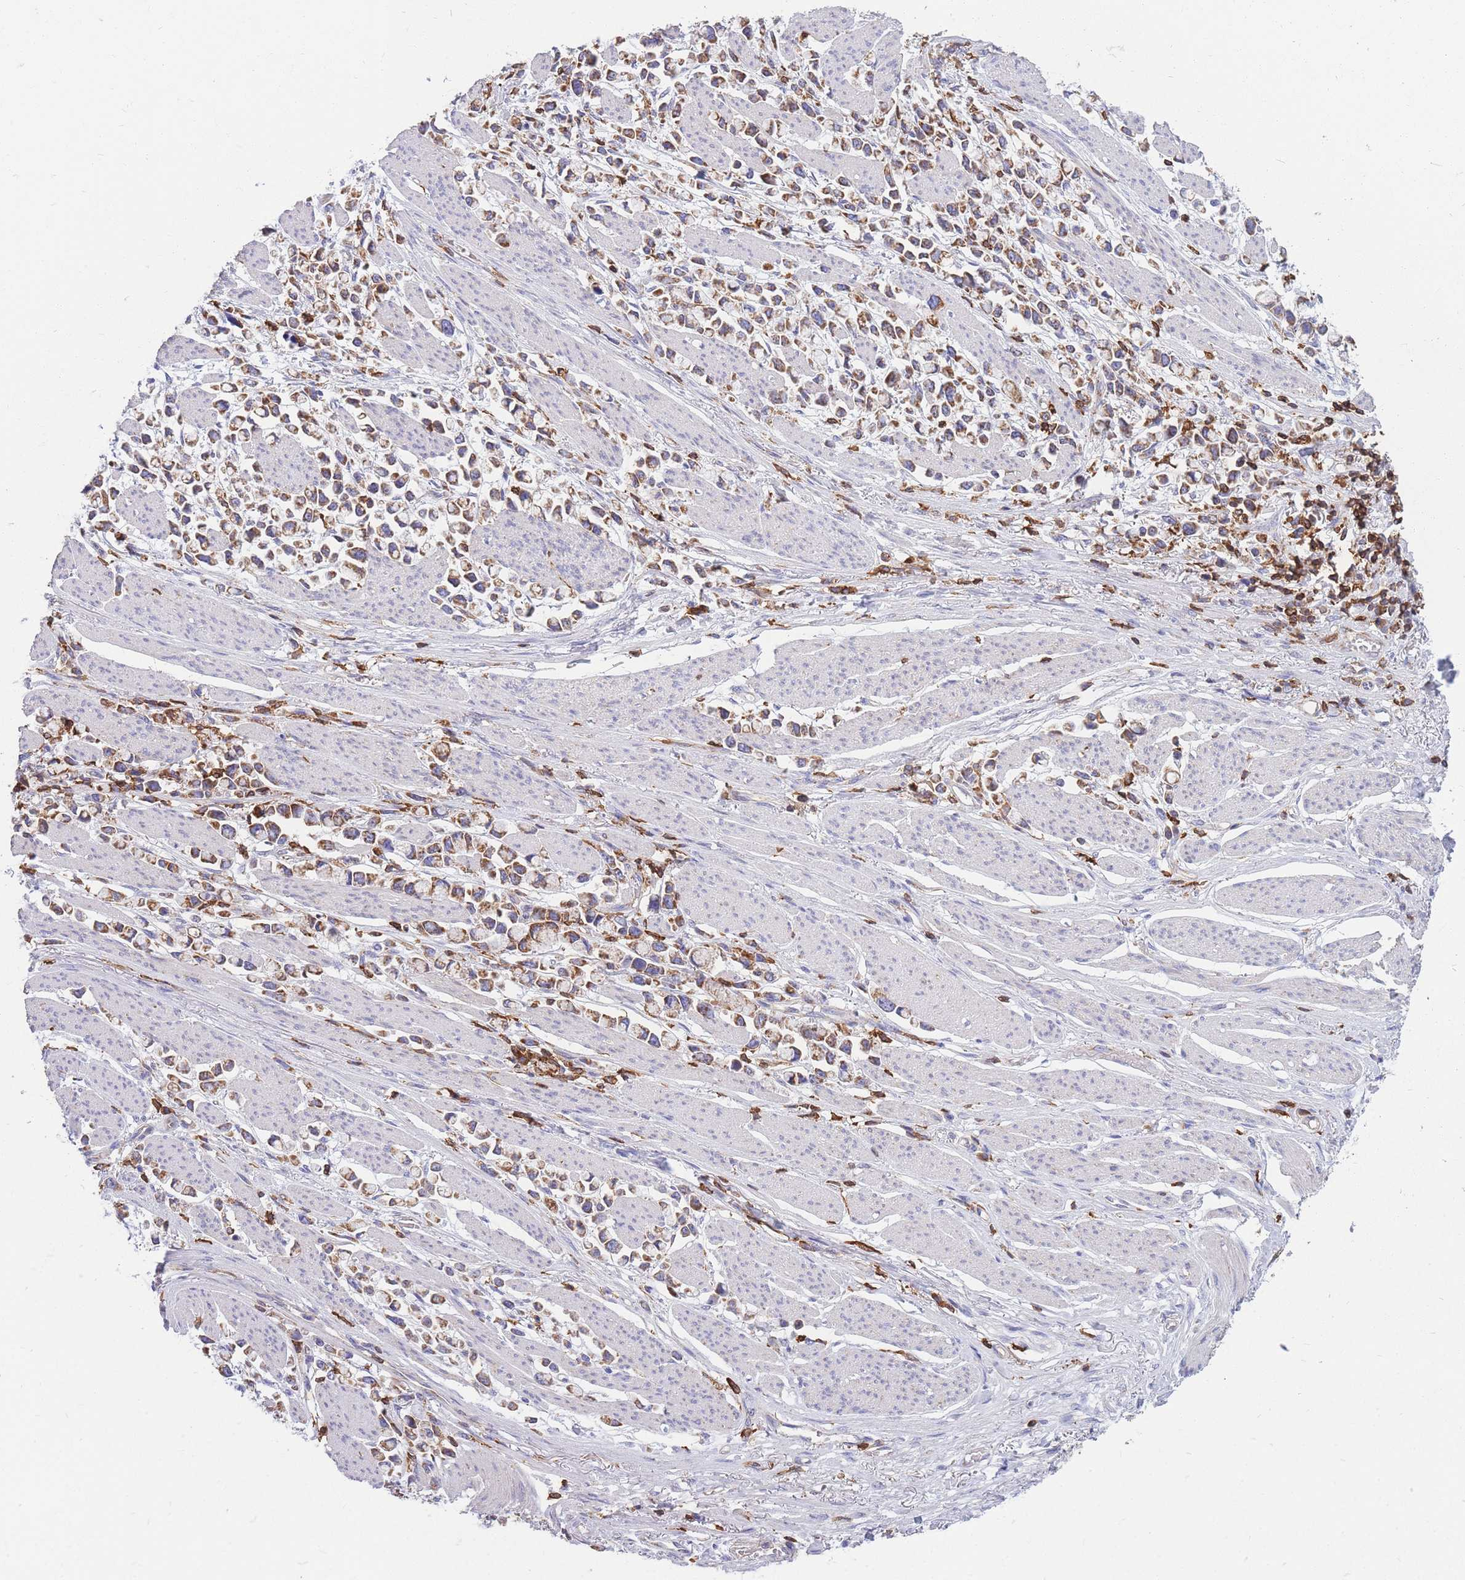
{"staining": {"intensity": "moderate", "quantity": ">75%", "location": "cytoplasmic/membranous"}, "tissue": "stomach cancer", "cell_type": "Tumor cells", "image_type": "cancer", "snomed": [{"axis": "morphology", "description": "Adenocarcinoma, NOS"}, {"axis": "topography", "description": "Stomach"}], "caption": "Approximately >75% of tumor cells in adenocarcinoma (stomach) reveal moderate cytoplasmic/membranous protein staining as visualized by brown immunohistochemical staining.", "gene": "MRPL54", "patient": {"sex": "female", "age": 81}}